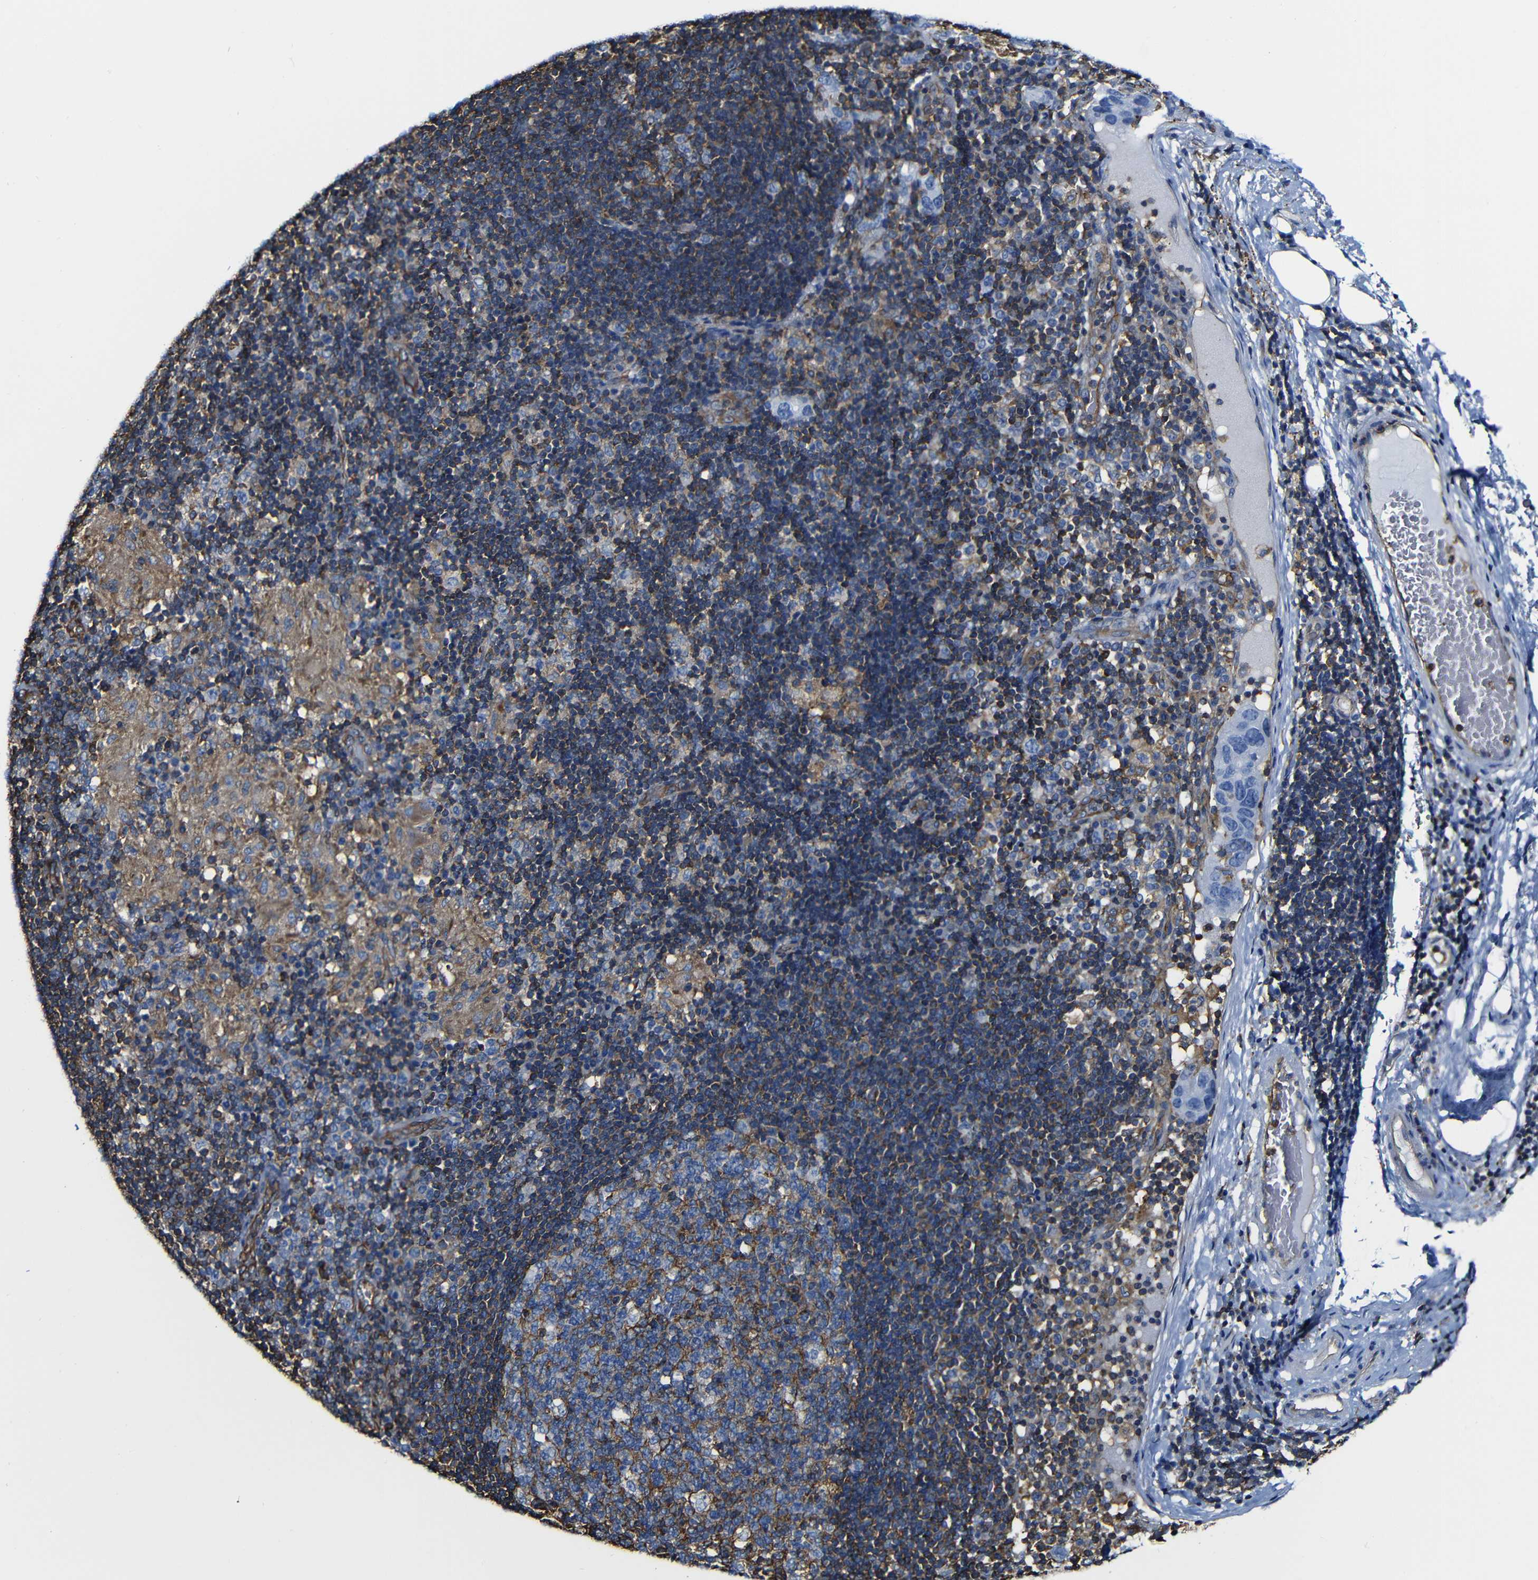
{"staining": {"intensity": "negative", "quantity": "none", "location": "none"}, "tissue": "adipose tissue", "cell_type": "Adipocytes", "image_type": "normal", "snomed": [{"axis": "morphology", "description": "Normal tissue, NOS"}, {"axis": "morphology", "description": "Adenocarcinoma, NOS"}, {"axis": "topography", "description": "Esophagus"}], "caption": "The IHC photomicrograph has no significant expression in adipocytes of adipose tissue.", "gene": "MSN", "patient": {"sex": "male", "age": 62}}